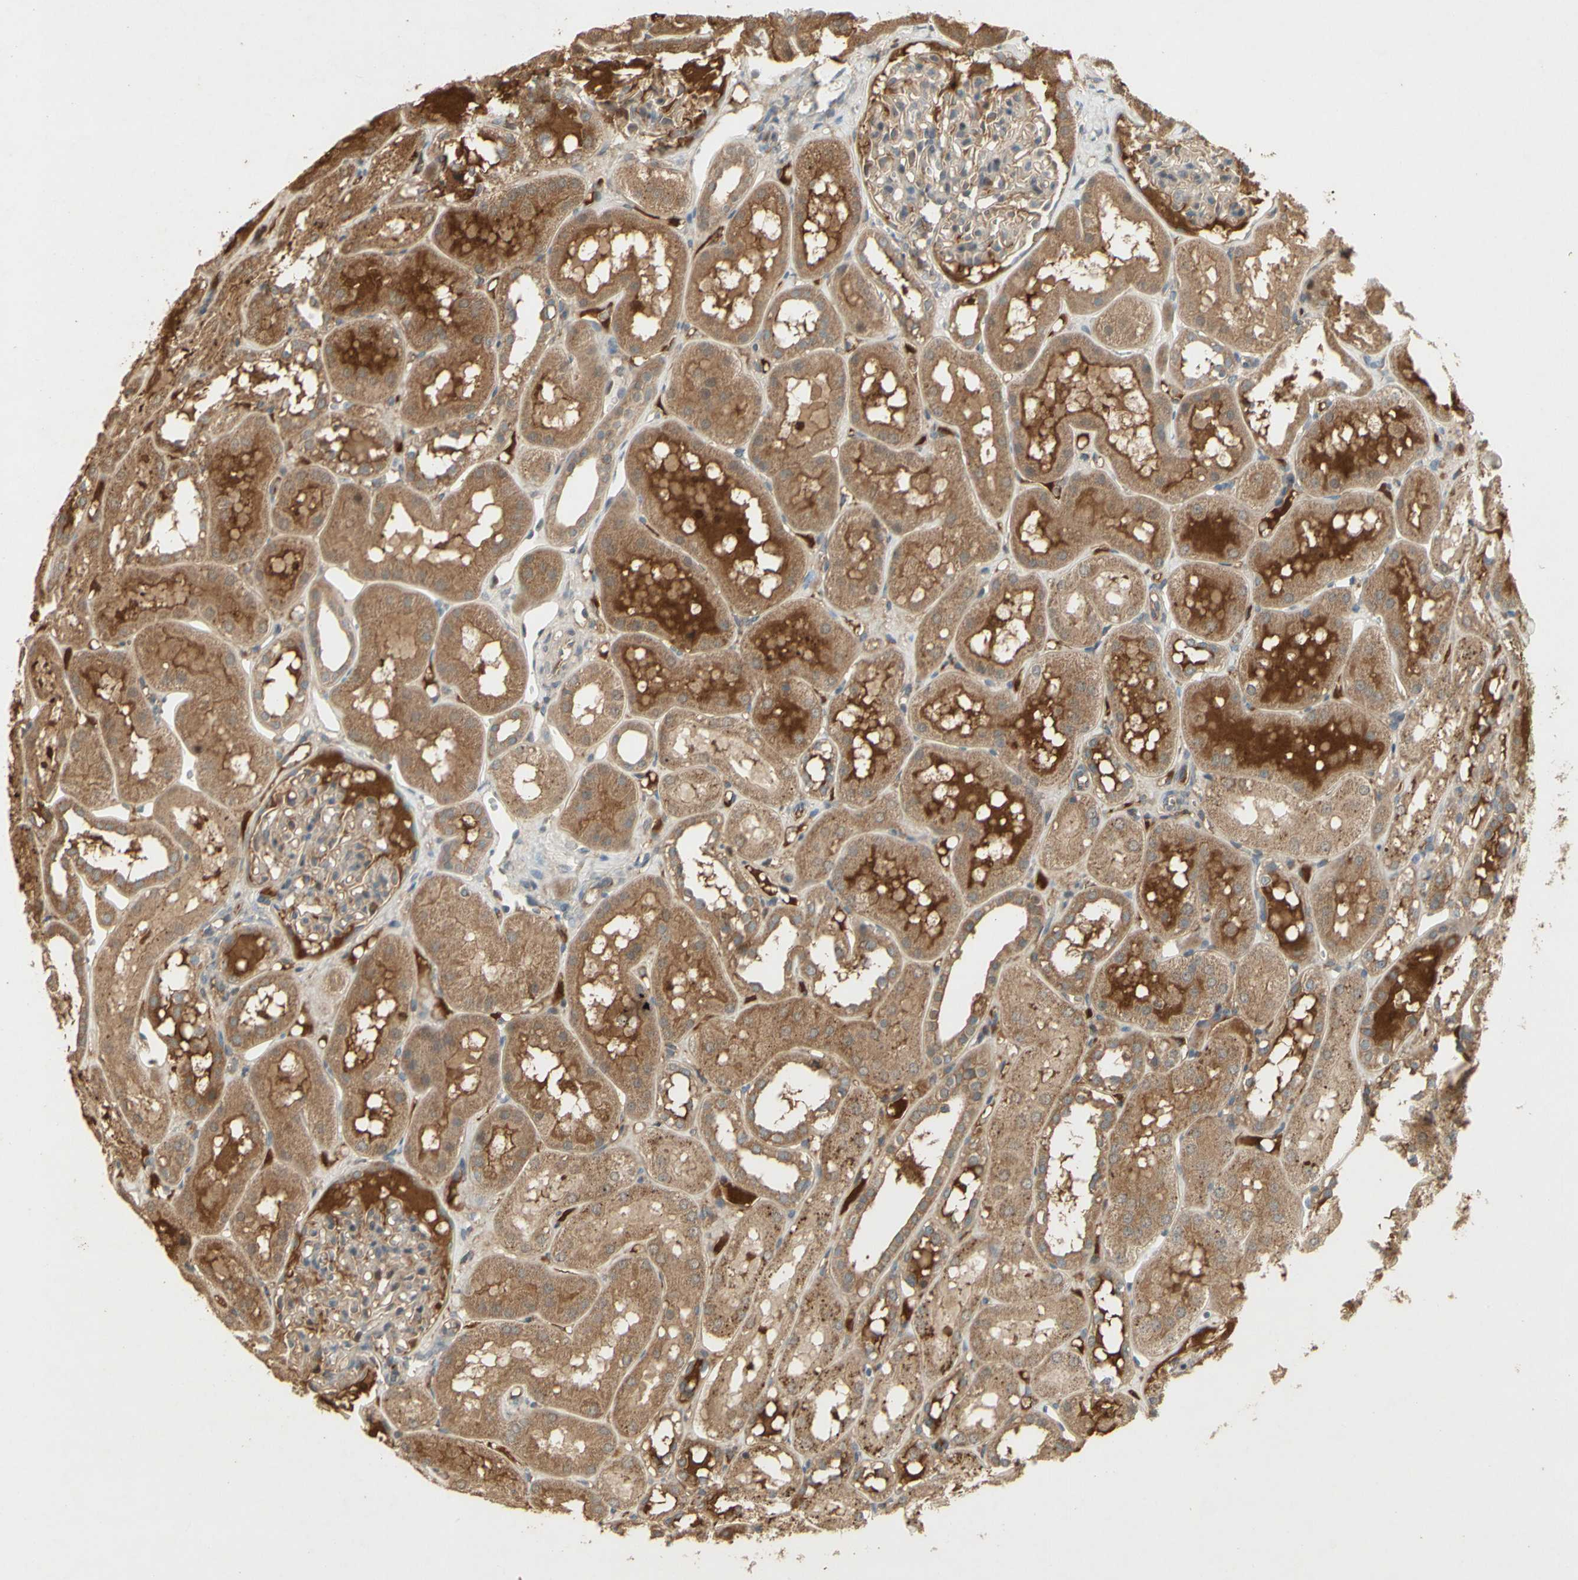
{"staining": {"intensity": "weak", "quantity": "<25%", "location": "cytoplasmic/membranous"}, "tissue": "kidney", "cell_type": "Cells in glomeruli", "image_type": "normal", "snomed": [{"axis": "morphology", "description": "Normal tissue, NOS"}, {"axis": "topography", "description": "Kidney"}, {"axis": "topography", "description": "Urinary bladder"}], "caption": "Immunohistochemical staining of unremarkable human kidney reveals no significant staining in cells in glomeruli.", "gene": "NRG4", "patient": {"sex": "male", "age": 16}}